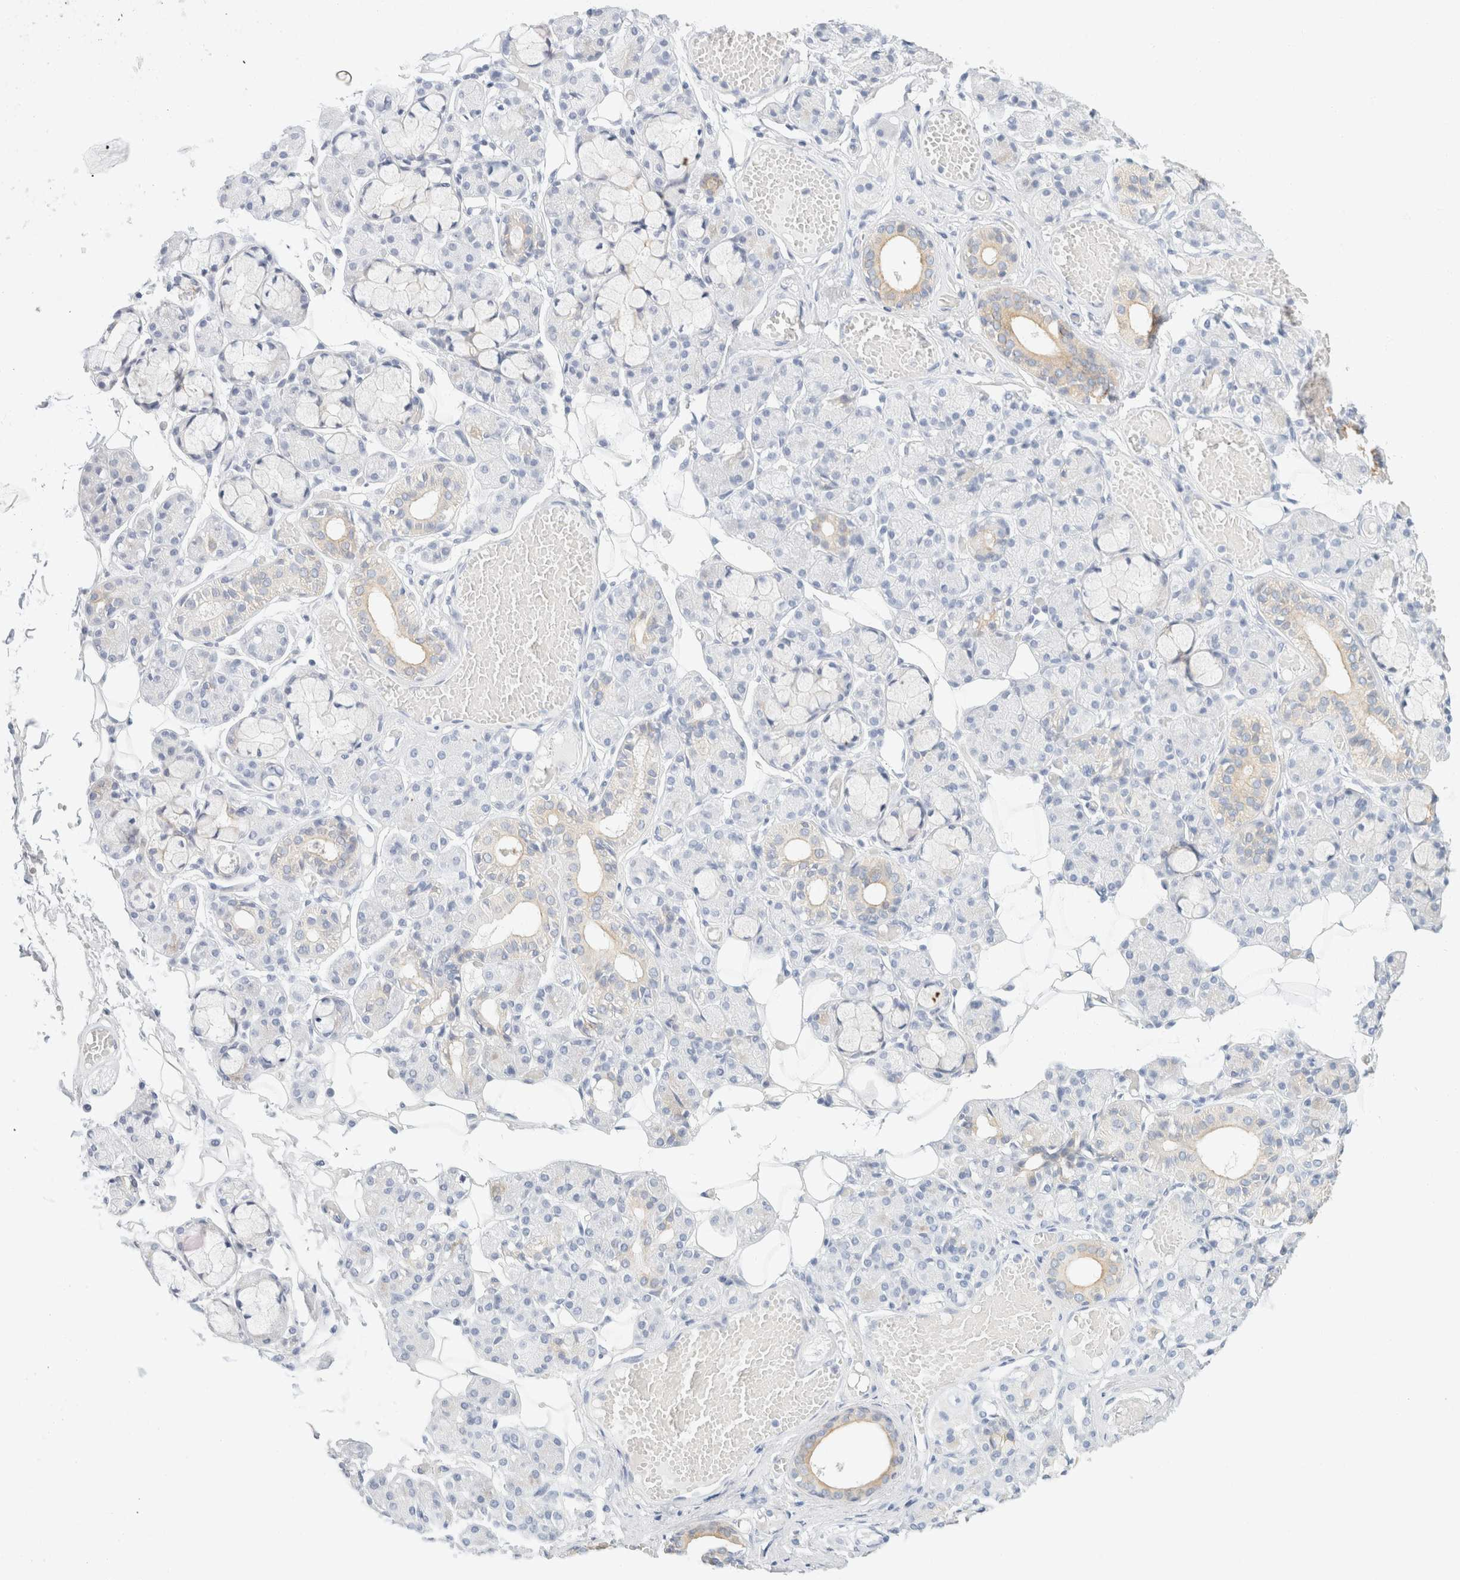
{"staining": {"intensity": "weak", "quantity": "<25%", "location": "cytoplasmic/membranous"}, "tissue": "salivary gland", "cell_type": "Glandular cells", "image_type": "normal", "snomed": [{"axis": "morphology", "description": "Normal tissue, NOS"}, {"axis": "topography", "description": "Salivary gland"}], "caption": "DAB immunohistochemical staining of normal salivary gland displays no significant expression in glandular cells.", "gene": "KRT20", "patient": {"sex": "male", "age": 63}}